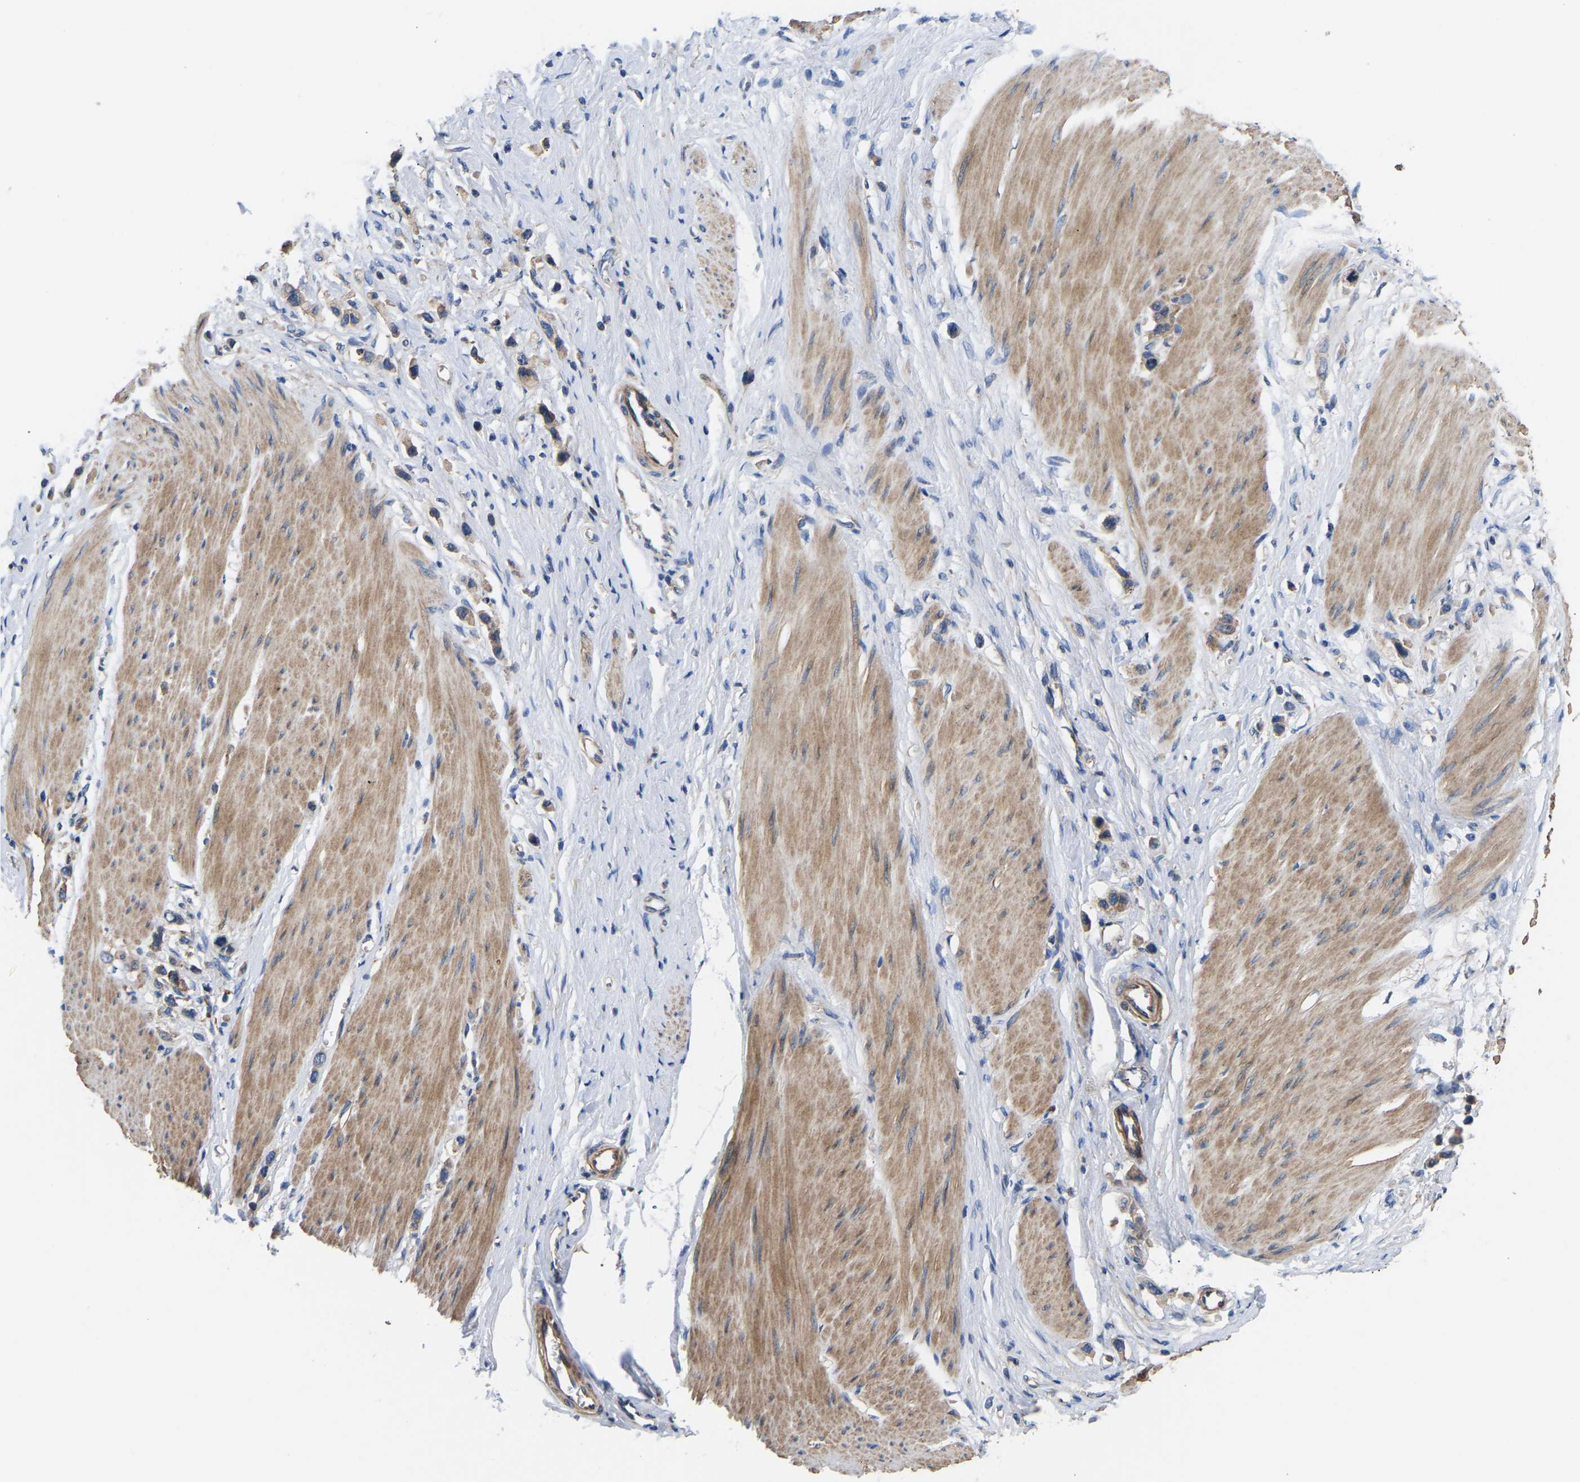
{"staining": {"intensity": "weak", "quantity": "<25%", "location": "cytoplasmic/membranous"}, "tissue": "stomach cancer", "cell_type": "Tumor cells", "image_type": "cancer", "snomed": [{"axis": "morphology", "description": "Adenocarcinoma, NOS"}, {"axis": "topography", "description": "Stomach"}], "caption": "Stomach cancer (adenocarcinoma) stained for a protein using immunohistochemistry (IHC) reveals no expression tumor cells.", "gene": "AIMP2", "patient": {"sex": "female", "age": 65}}